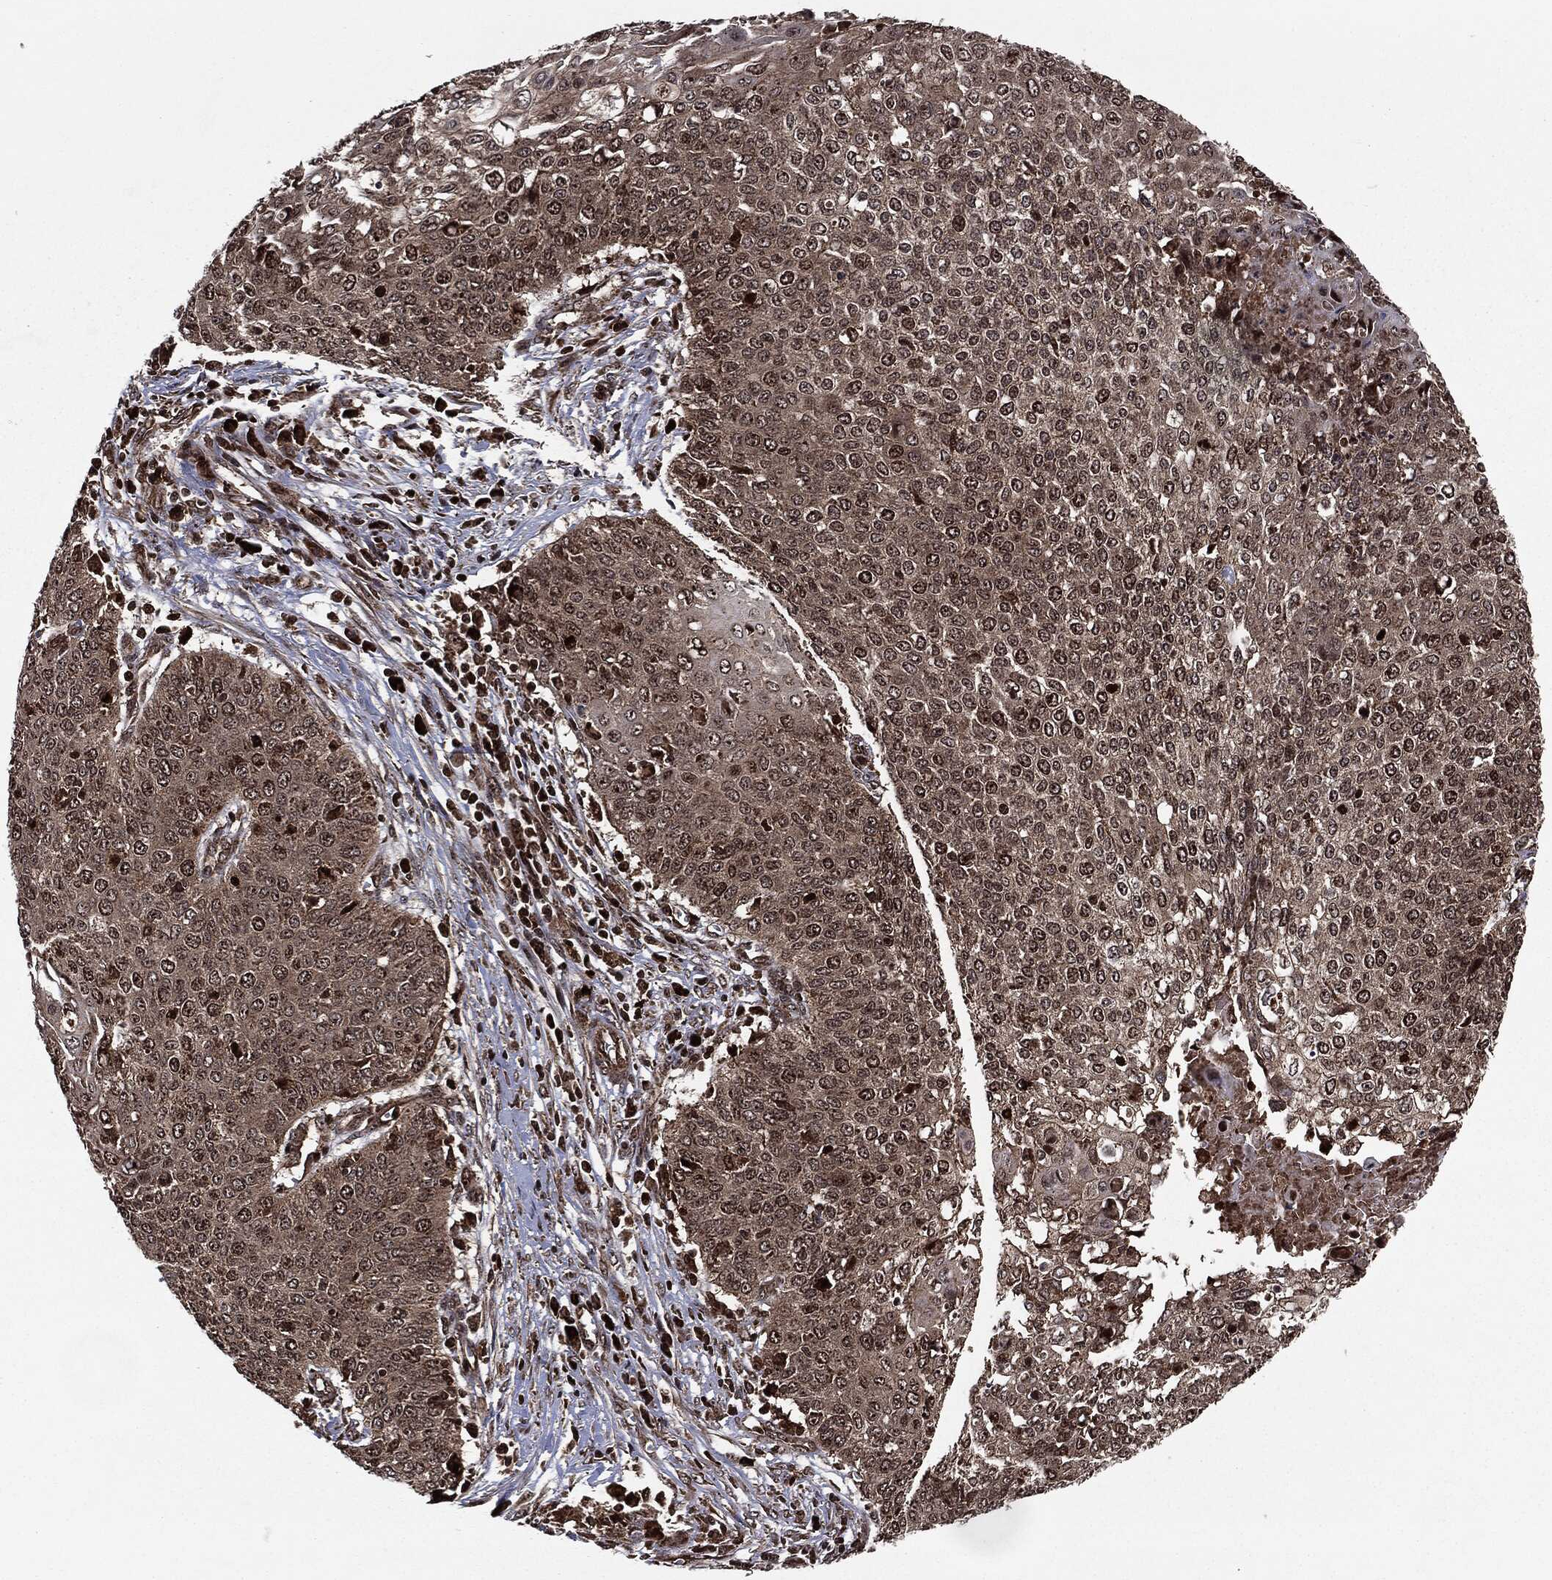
{"staining": {"intensity": "moderate", "quantity": "25%-75%", "location": "cytoplasmic/membranous,nuclear"}, "tissue": "cervical cancer", "cell_type": "Tumor cells", "image_type": "cancer", "snomed": [{"axis": "morphology", "description": "Squamous cell carcinoma, NOS"}, {"axis": "topography", "description": "Cervix"}], "caption": "An image of human squamous cell carcinoma (cervical) stained for a protein demonstrates moderate cytoplasmic/membranous and nuclear brown staining in tumor cells. (Stains: DAB in brown, nuclei in blue, Microscopy: brightfield microscopy at high magnification).", "gene": "CARD6", "patient": {"sex": "female", "age": 39}}